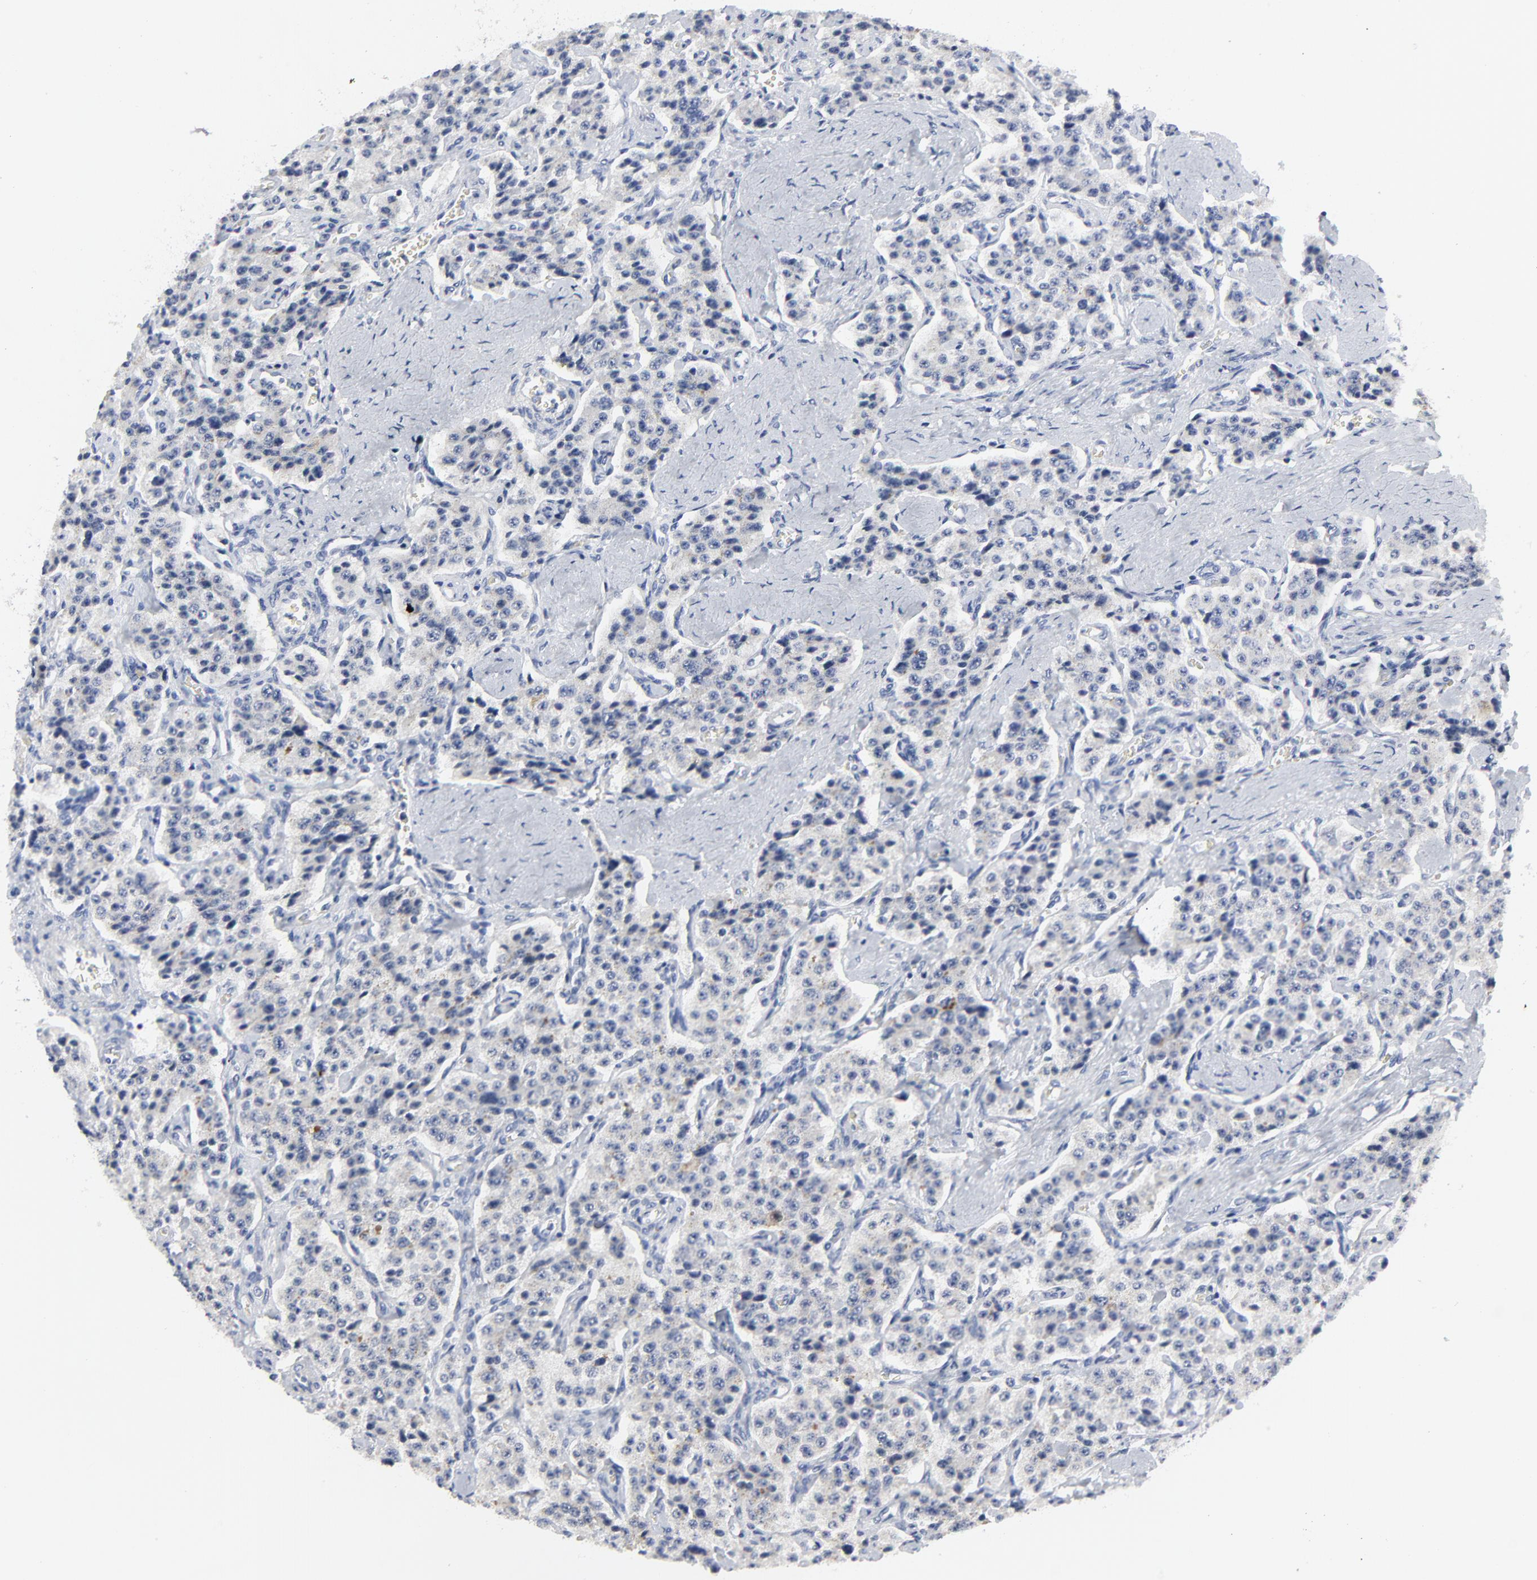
{"staining": {"intensity": "negative", "quantity": "none", "location": "none"}, "tissue": "carcinoid", "cell_type": "Tumor cells", "image_type": "cancer", "snomed": [{"axis": "morphology", "description": "Carcinoid, malignant, NOS"}, {"axis": "topography", "description": "Small intestine"}], "caption": "Protein analysis of malignant carcinoid reveals no significant expression in tumor cells.", "gene": "CDK1", "patient": {"sex": "male", "age": 52}}